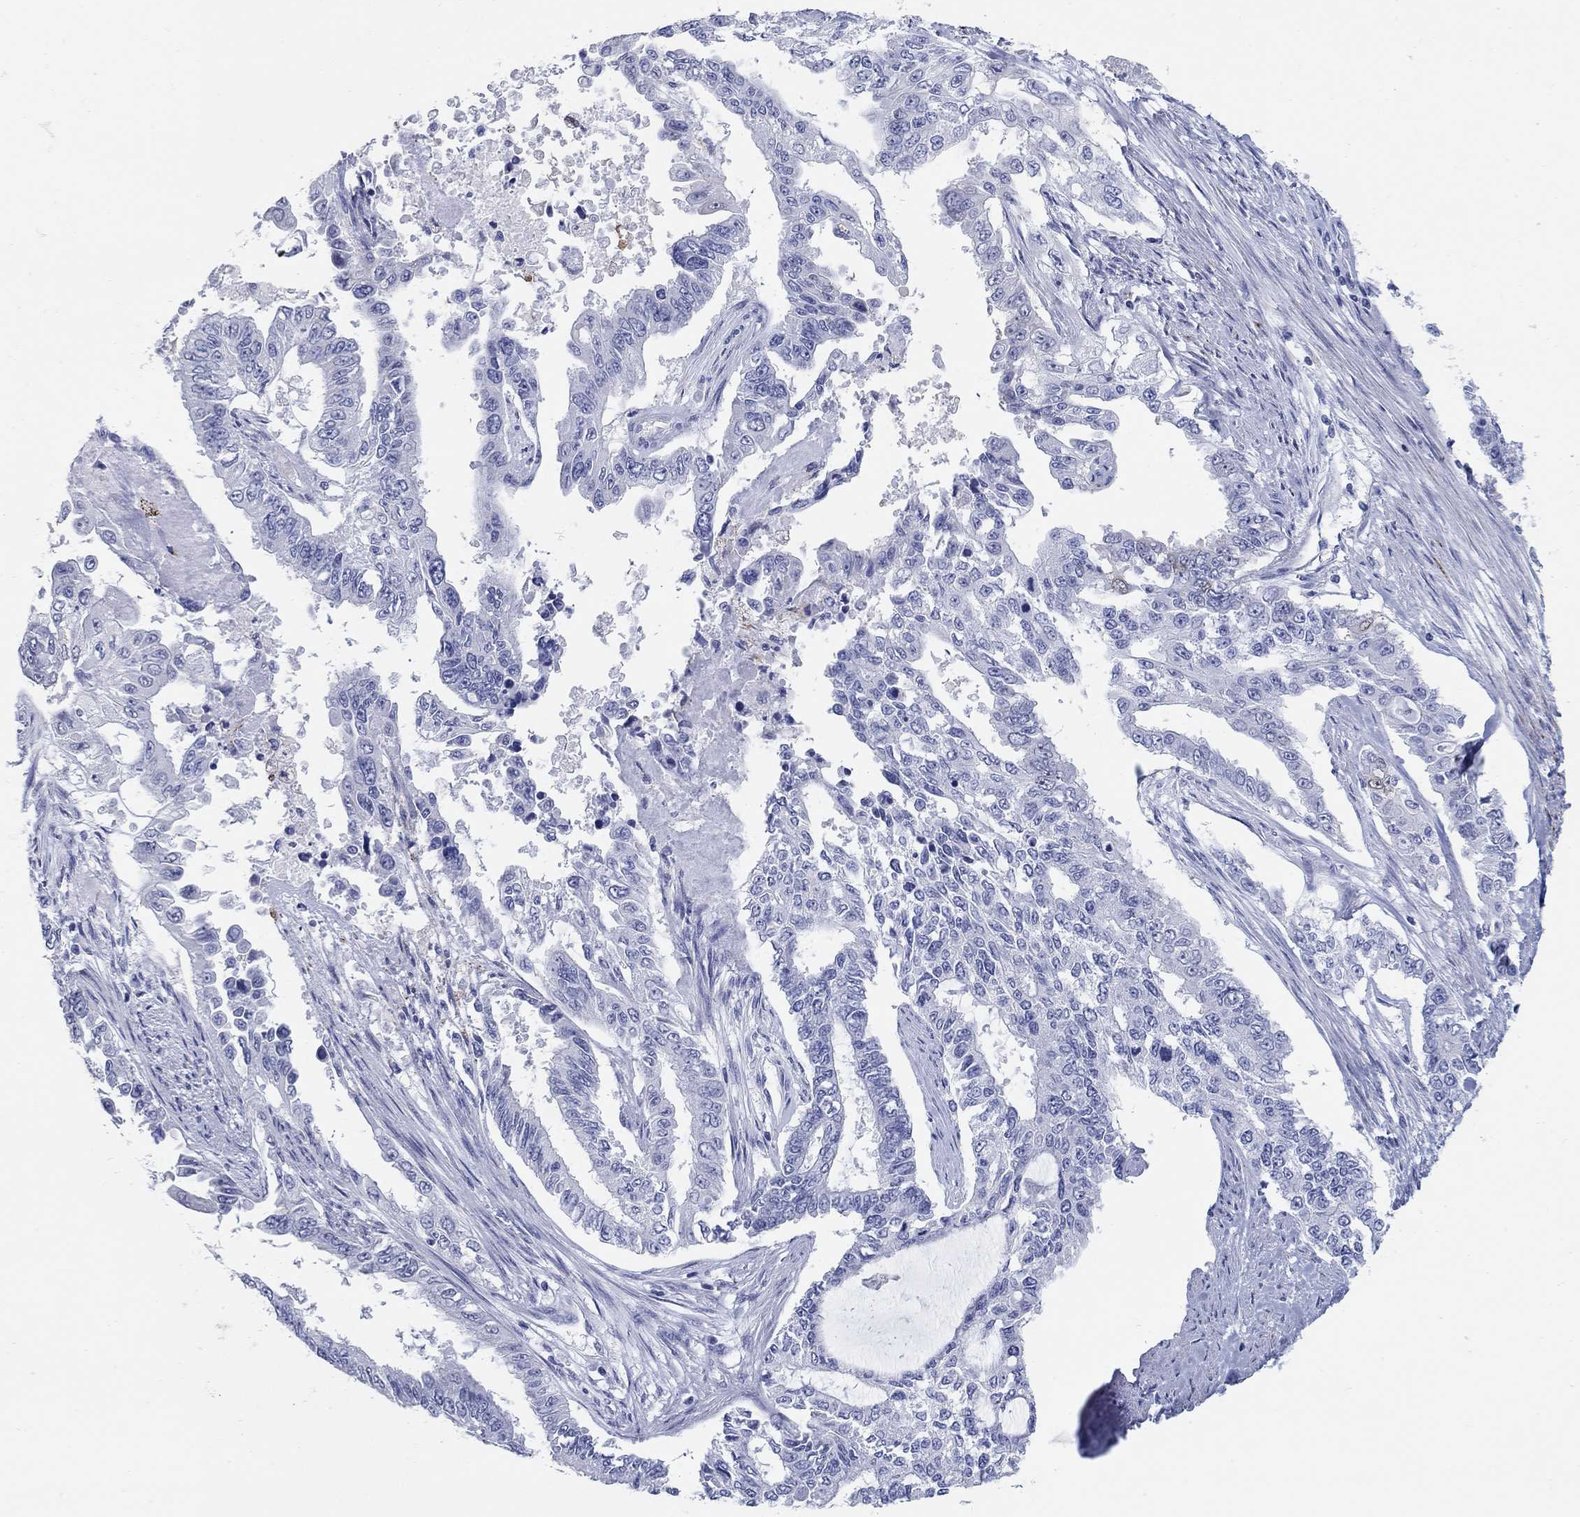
{"staining": {"intensity": "negative", "quantity": "none", "location": "none"}, "tissue": "endometrial cancer", "cell_type": "Tumor cells", "image_type": "cancer", "snomed": [{"axis": "morphology", "description": "Adenocarcinoma, NOS"}, {"axis": "topography", "description": "Uterus"}], "caption": "Immunohistochemical staining of adenocarcinoma (endometrial) displays no significant staining in tumor cells.", "gene": "AKR1C2", "patient": {"sex": "female", "age": 59}}